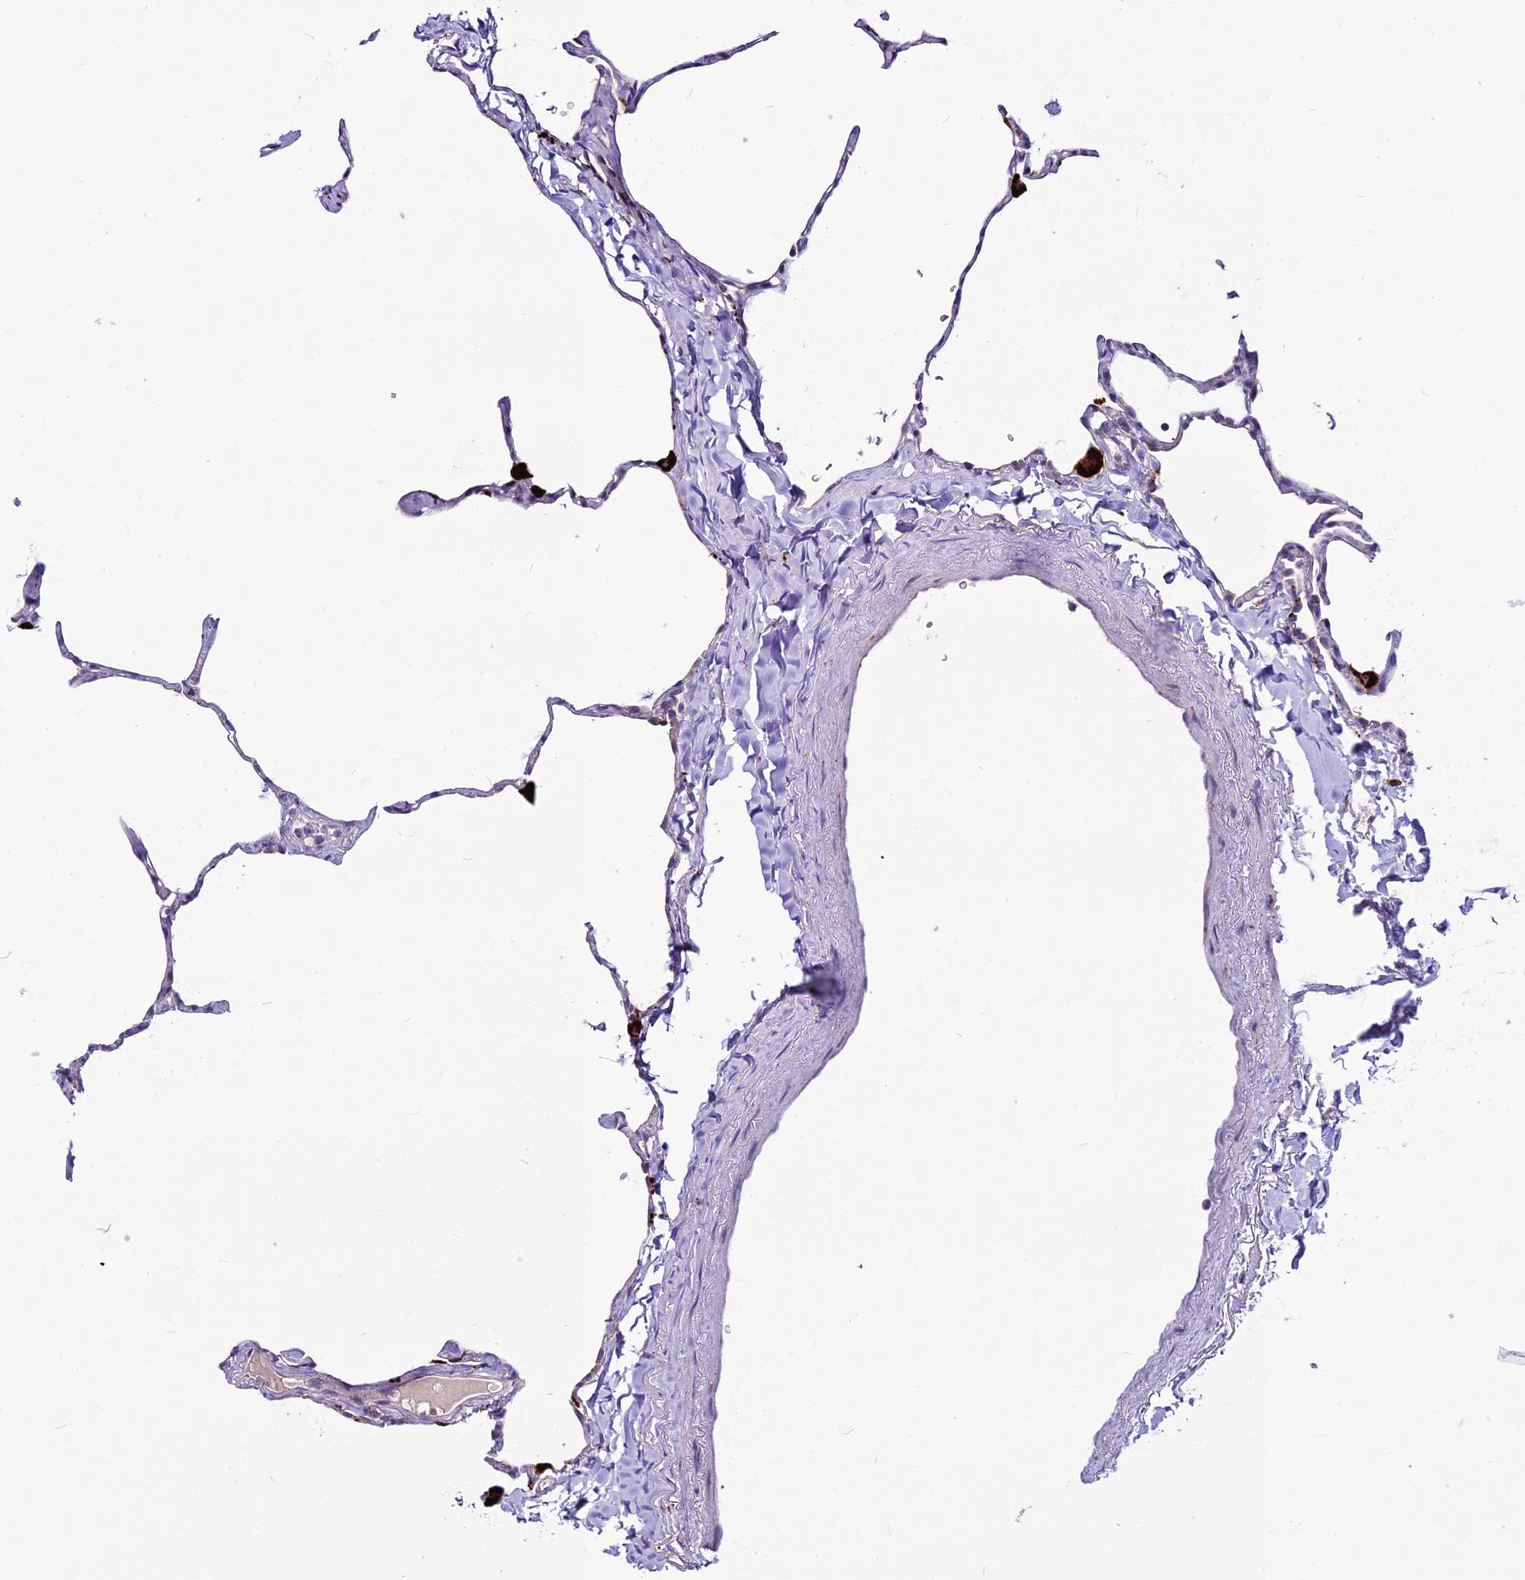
{"staining": {"intensity": "negative", "quantity": "none", "location": "none"}, "tissue": "lung", "cell_type": "Alveolar cells", "image_type": "normal", "snomed": [{"axis": "morphology", "description": "Normal tissue, NOS"}, {"axis": "topography", "description": "Lung"}], "caption": "Immunohistochemistry micrograph of normal lung: lung stained with DAB demonstrates no significant protein staining in alveolar cells.", "gene": "THRSP", "patient": {"sex": "male", "age": 65}}